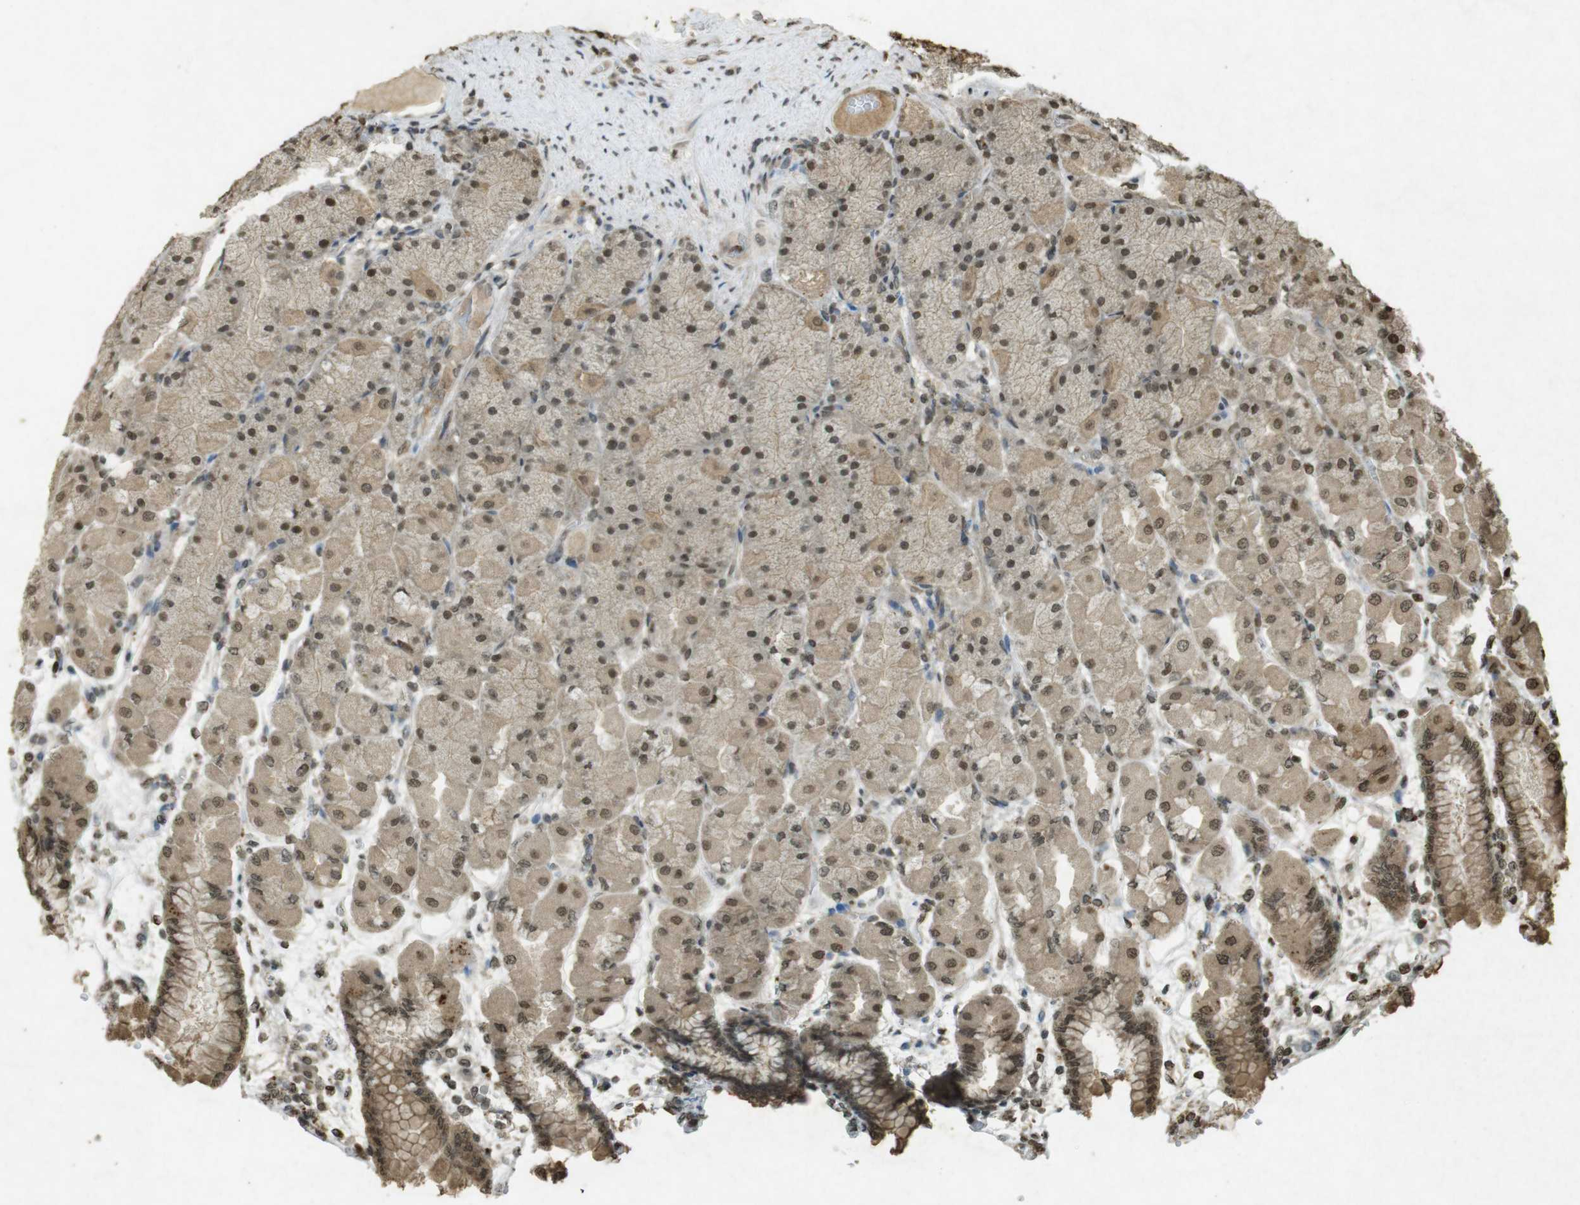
{"staining": {"intensity": "moderate", "quantity": ">75%", "location": "cytoplasmic/membranous,nuclear"}, "tissue": "stomach", "cell_type": "Glandular cells", "image_type": "normal", "snomed": [{"axis": "morphology", "description": "Normal tissue, NOS"}, {"axis": "topography", "description": "Stomach, upper"}], "caption": "IHC of unremarkable human stomach demonstrates medium levels of moderate cytoplasmic/membranous,nuclear expression in approximately >75% of glandular cells.", "gene": "ORC4", "patient": {"sex": "female", "age": 56}}